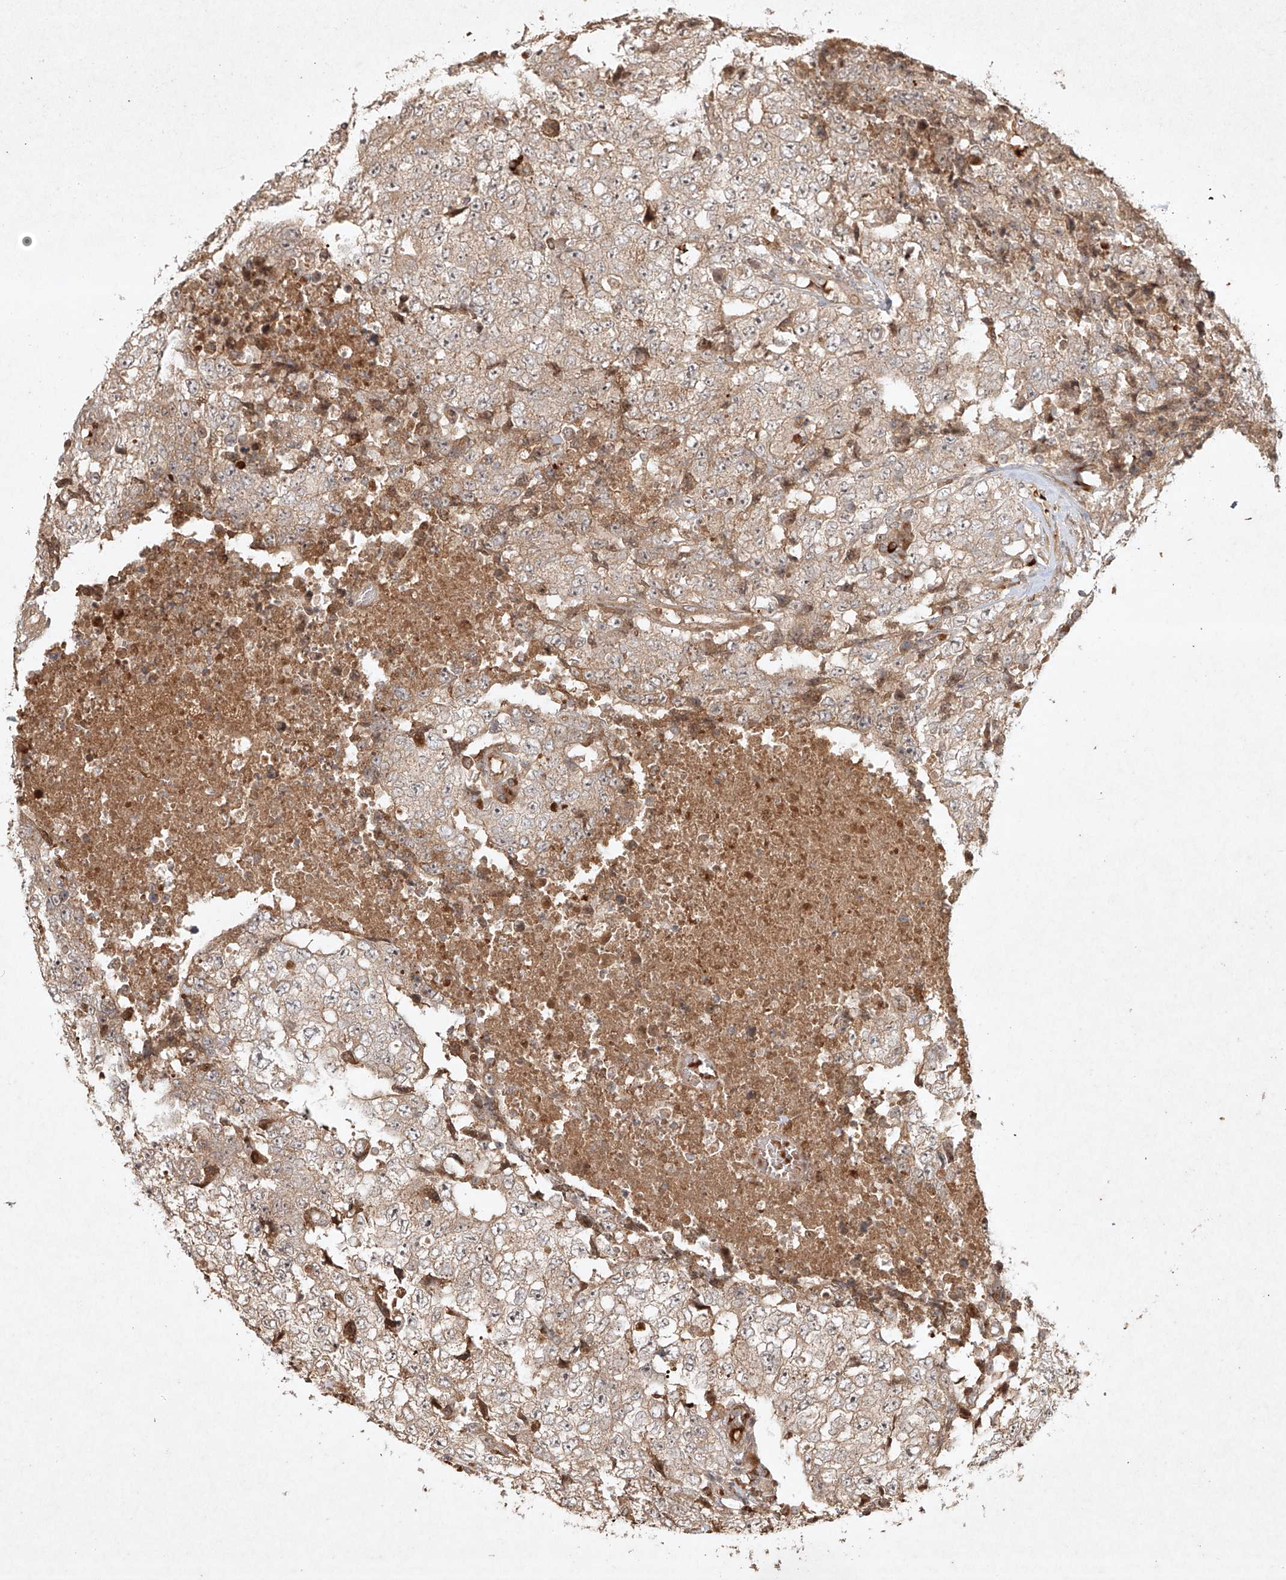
{"staining": {"intensity": "weak", "quantity": "25%-75%", "location": "cytoplasmic/membranous"}, "tissue": "testis cancer", "cell_type": "Tumor cells", "image_type": "cancer", "snomed": [{"axis": "morphology", "description": "Necrosis, NOS"}, {"axis": "morphology", "description": "Carcinoma, Embryonal, NOS"}, {"axis": "topography", "description": "Testis"}], "caption": "The image reveals staining of testis cancer, revealing weak cytoplasmic/membranous protein expression (brown color) within tumor cells.", "gene": "CYYR1", "patient": {"sex": "male", "age": 19}}